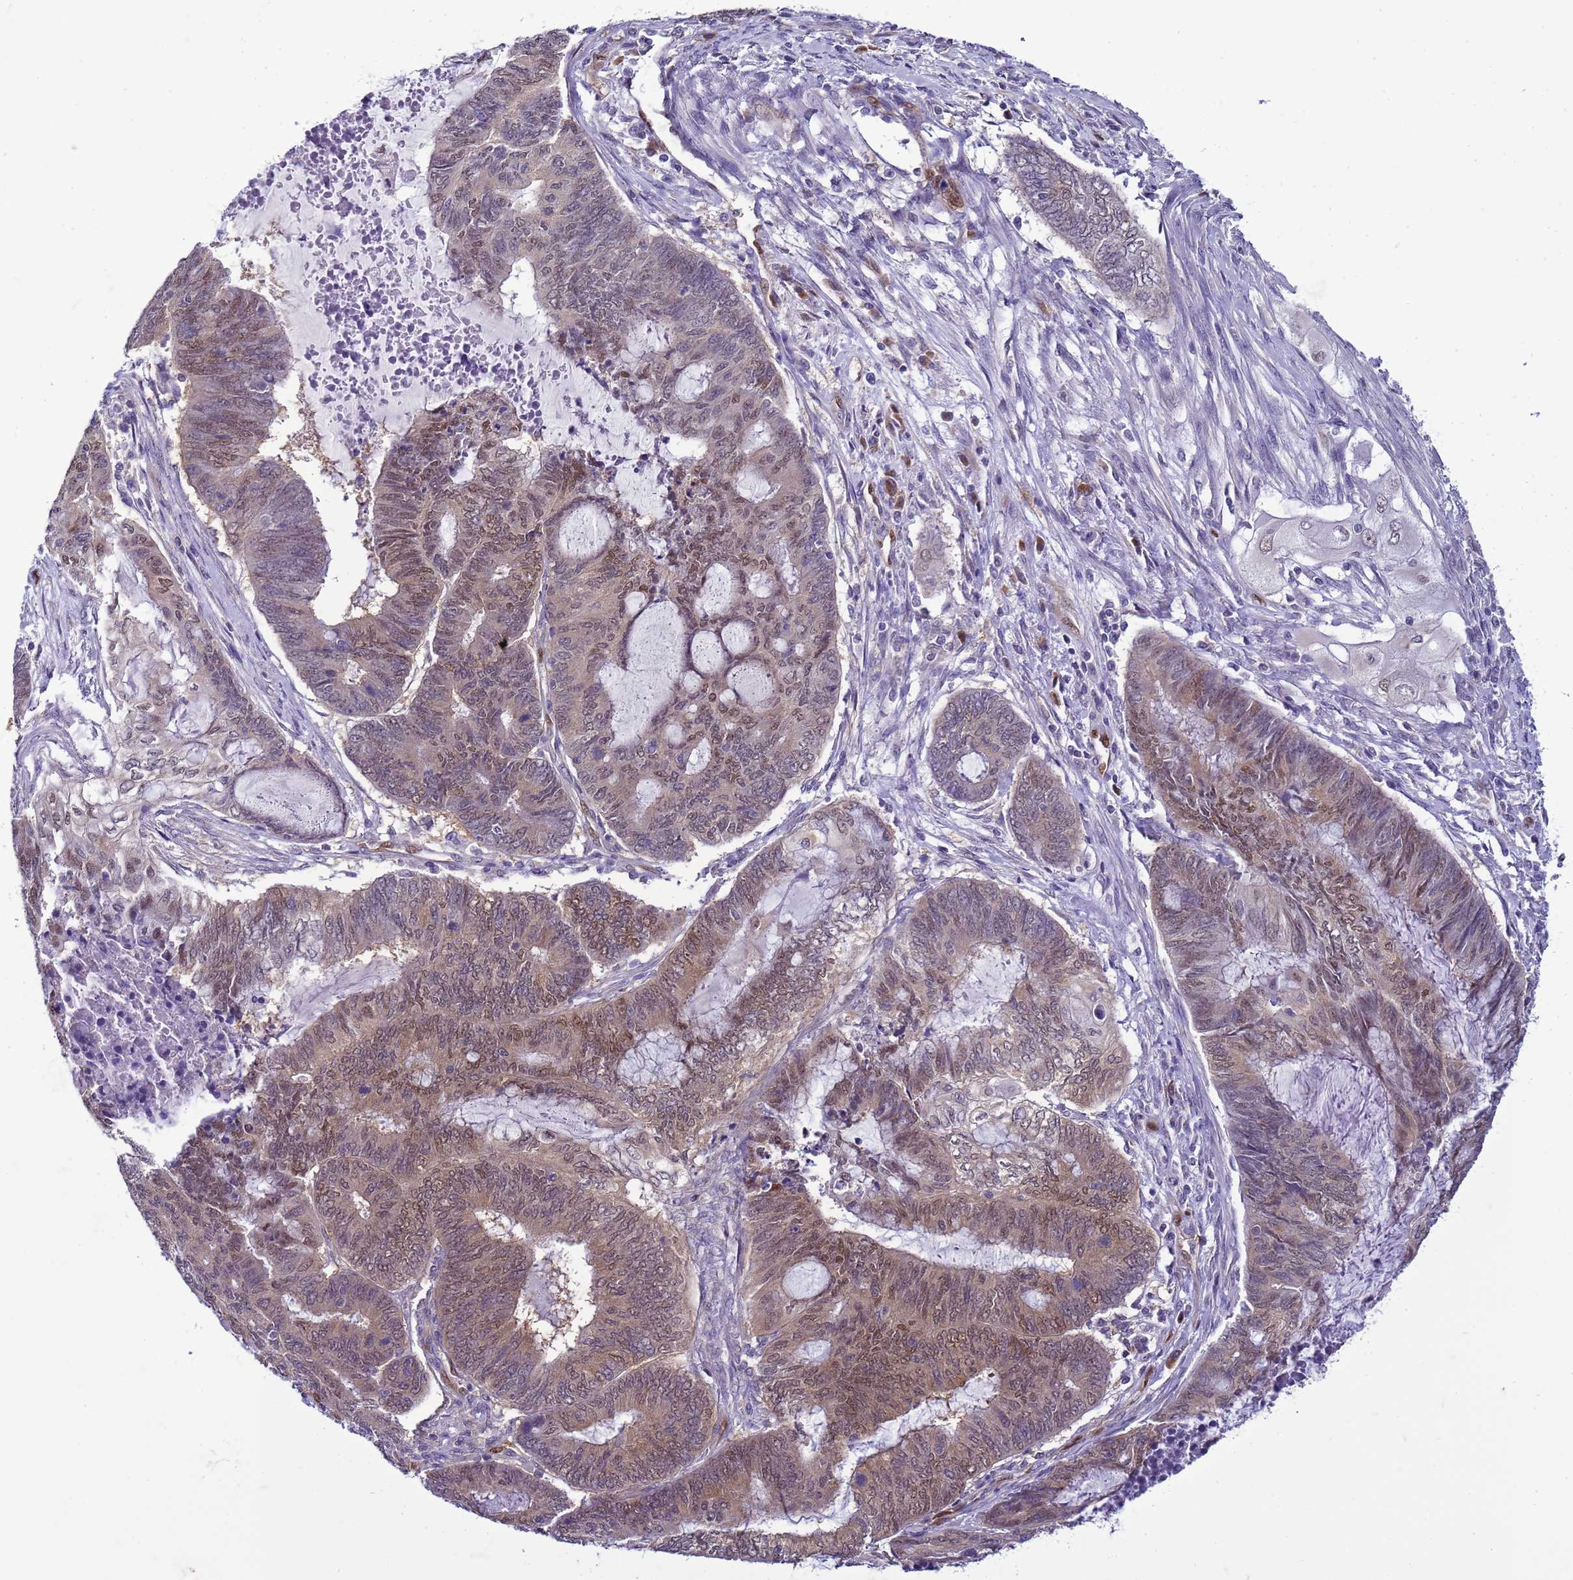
{"staining": {"intensity": "moderate", "quantity": ">75%", "location": "cytoplasmic/membranous,nuclear"}, "tissue": "endometrial cancer", "cell_type": "Tumor cells", "image_type": "cancer", "snomed": [{"axis": "morphology", "description": "Adenocarcinoma, NOS"}, {"axis": "topography", "description": "Uterus"}, {"axis": "topography", "description": "Endometrium"}], "caption": "Adenocarcinoma (endometrial) was stained to show a protein in brown. There is medium levels of moderate cytoplasmic/membranous and nuclear positivity in approximately >75% of tumor cells. (brown staining indicates protein expression, while blue staining denotes nuclei).", "gene": "DDI2", "patient": {"sex": "female", "age": 70}}